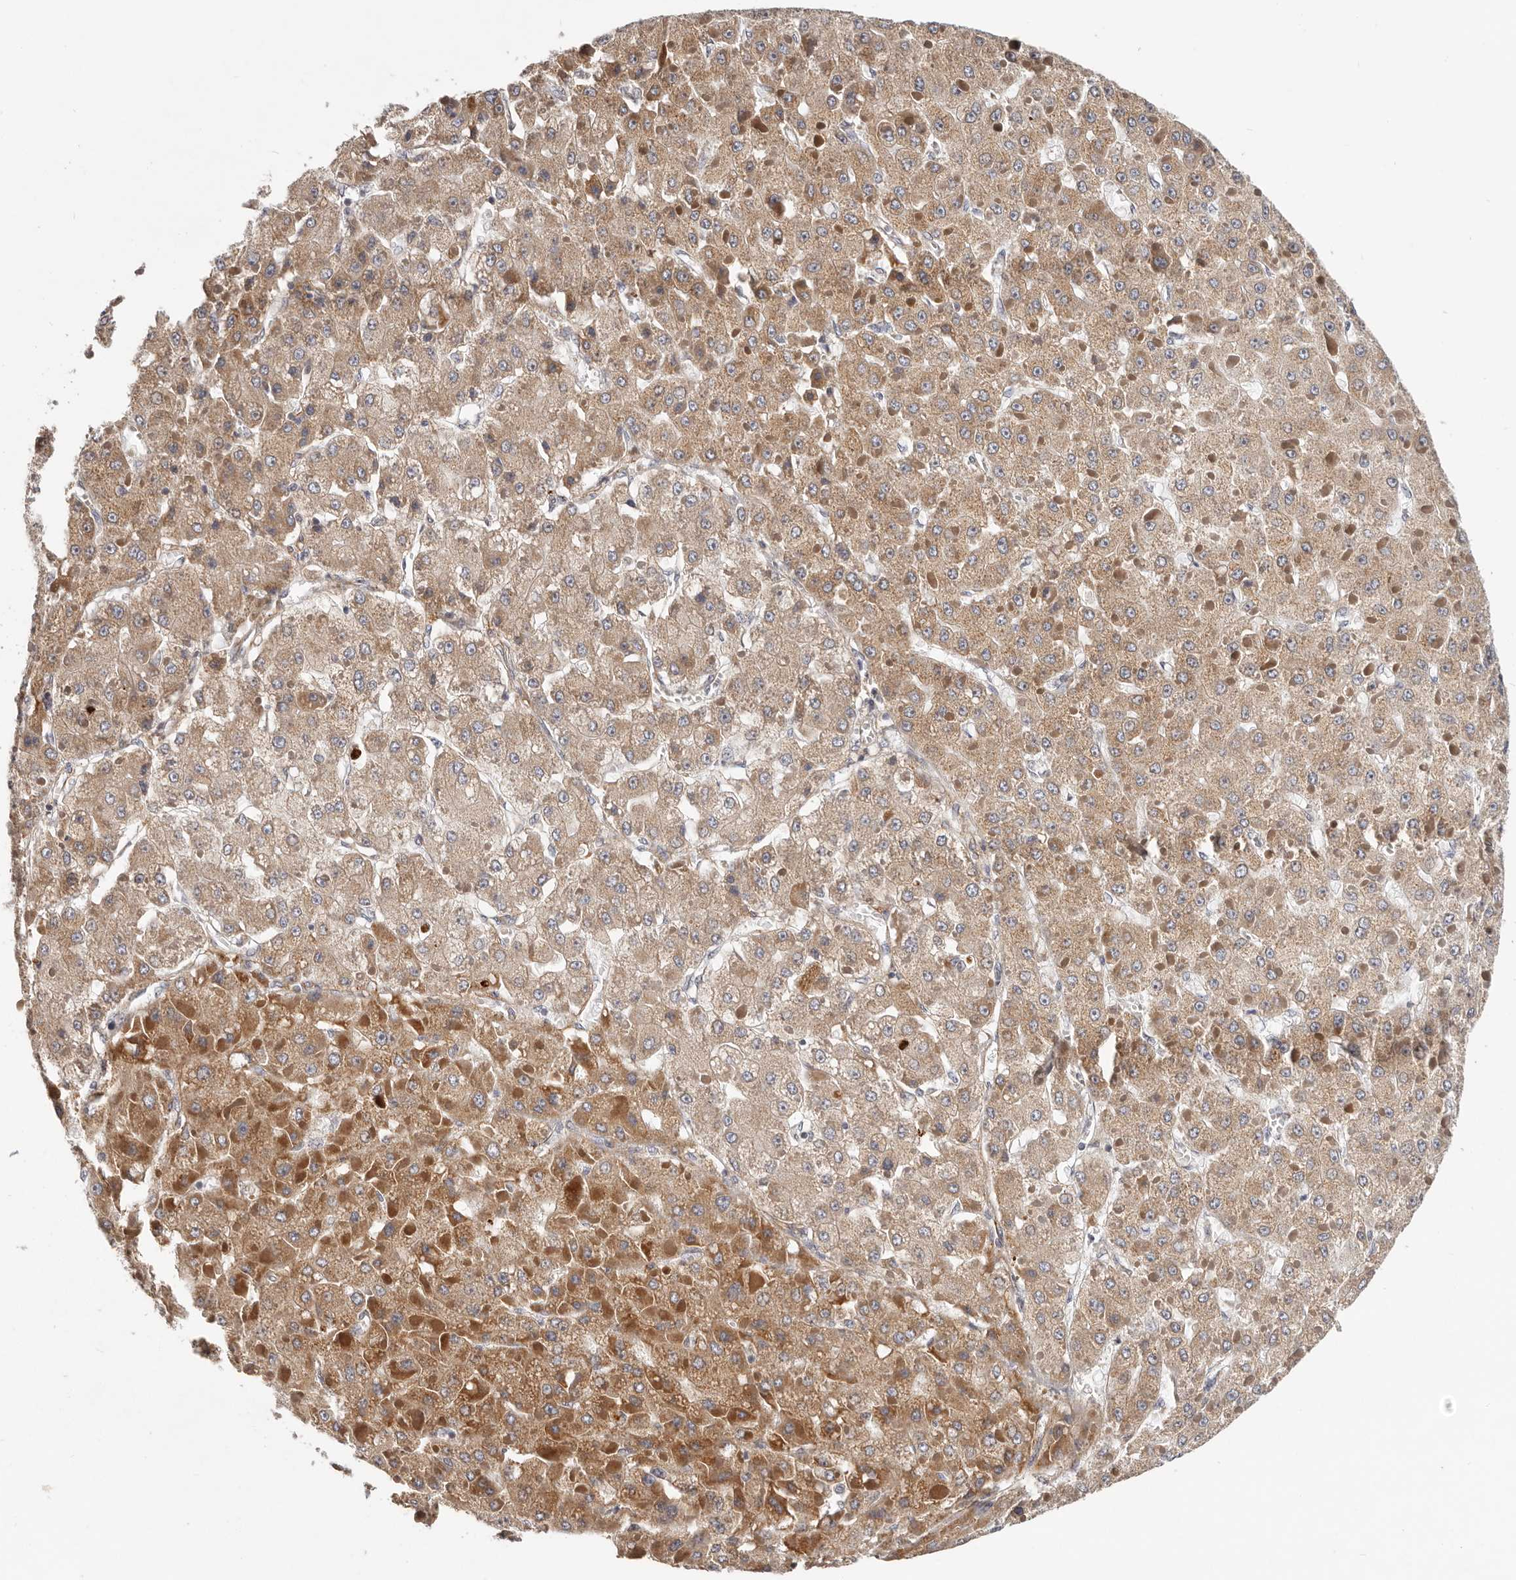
{"staining": {"intensity": "moderate", "quantity": ">75%", "location": "cytoplasmic/membranous"}, "tissue": "liver cancer", "cell_type": "Tumor cells", "image_type": "cancer", "snomed": [{"axis": "morphology", "description": "Carcinoma, Hepatocellular, NOS"}, {"axis": "topography", "description": "Liver"}], "caption": "Immunohistochemical staining of human hepatocellular carcinoma (liver) displays moderate cytoplasmic/membranous protein positivity in about >75% of tumor cells.", "gene": "MRPS10", "patient": {"sex": "female", "age": 73}}